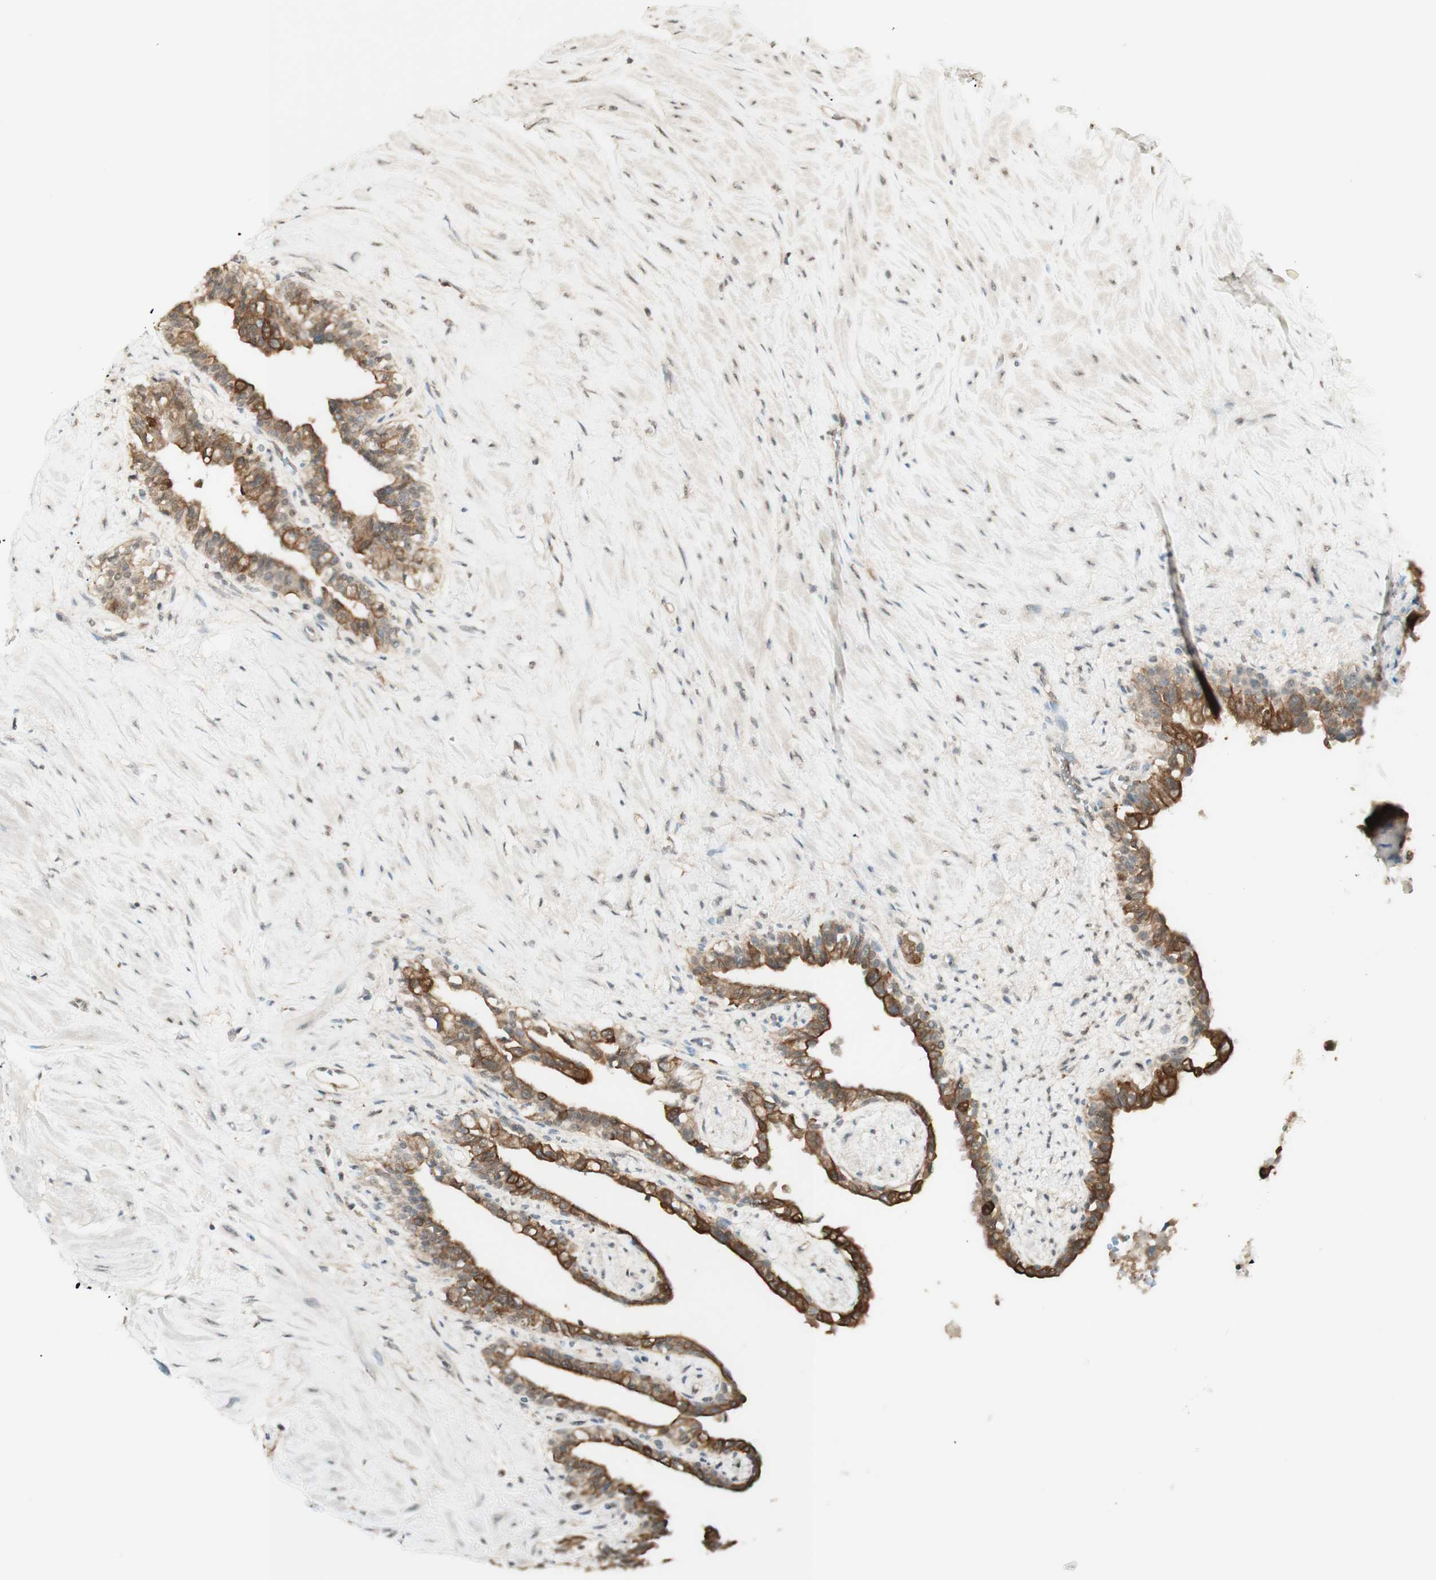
{"staining": {"intensity": "strong", "quantity": ">75%", "location": "cytoplasmic/membranous"}, "tissue": "seminal vesicle", "cell_type": "Glandular cells", "image_type": "normal", "snomed": [{"axis": "morphology", "description": "Normal tissue, NOS"}, {"axis": "topography", "description": "Seminal veicle"}], "caption": "Glandular cells demonstrate high levels of strong cytoplasmic/membranous positivity in approximately >75% of cells in benign seminal vesicle. The staining is performed using DAB brown chromogen to label protein expression. The nuclei are counter-stained blue using hematoxylin.", "gene": "SPINT2", "patient": {"sex": "male", "age": 63}}